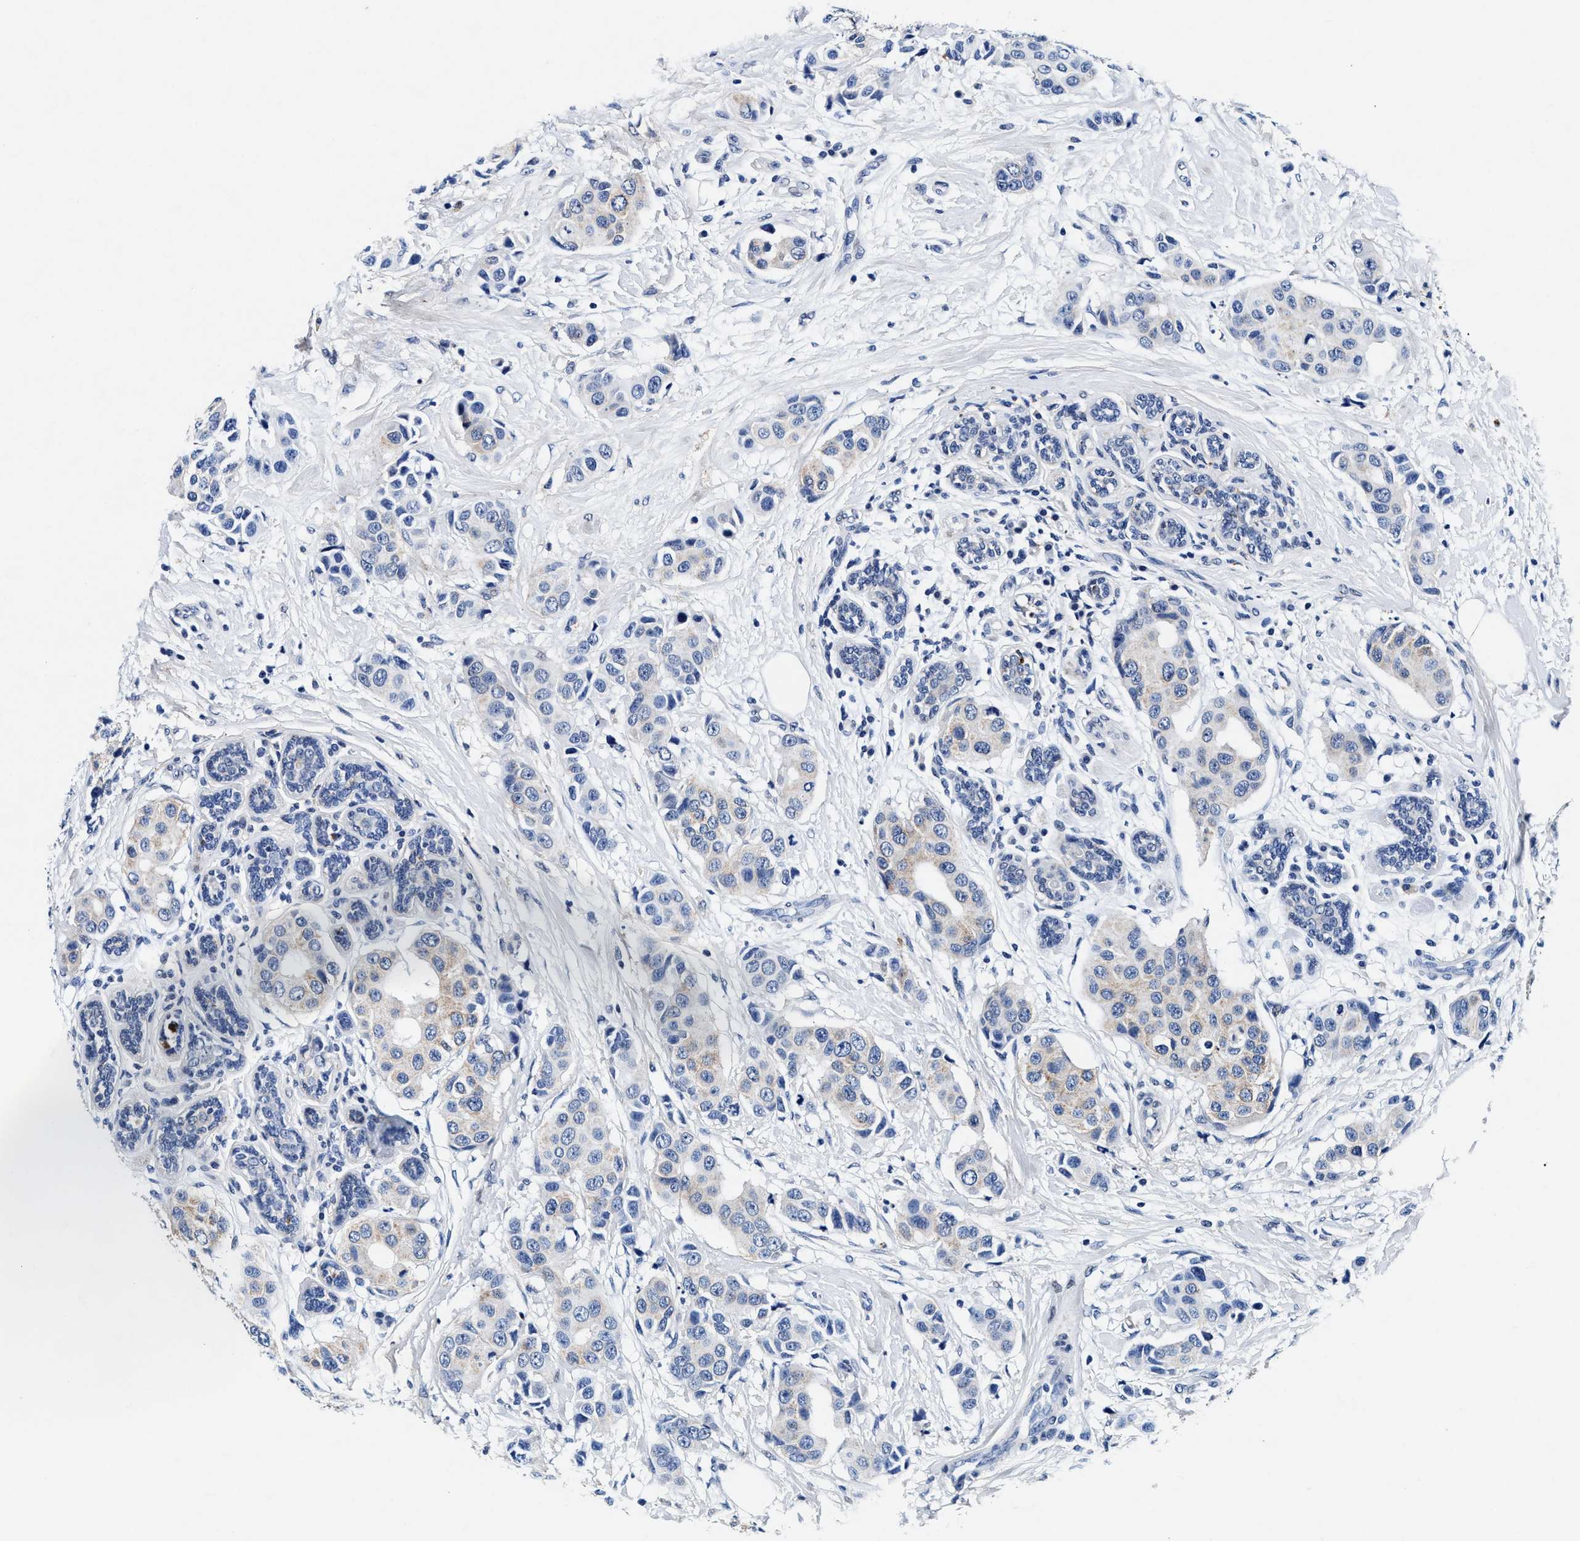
{"staining": {"intensity": "weak", "quantity": "25%-75%", "location": "cytoplasmic/membranous"}, "tissue": "breast cancer", "cell_type": "Tumor cells", "image_type": "cancer", "snomed": [{"axis": "morphology", "description": "Normal tissue, NOS"}, {"axis": "morphology", "description": "Duct carcinoma"}, {"axis": "topography", "description": "Breast"}], "caption": "Immunohistochemical staining of breast intraductal carcinoma displays weak cytoplasmic/membranous protein expression in approximately 25%-75% of tumor cells.", "gene": "SLC8A1", "patient": {"sex": "female", "age": 39}}